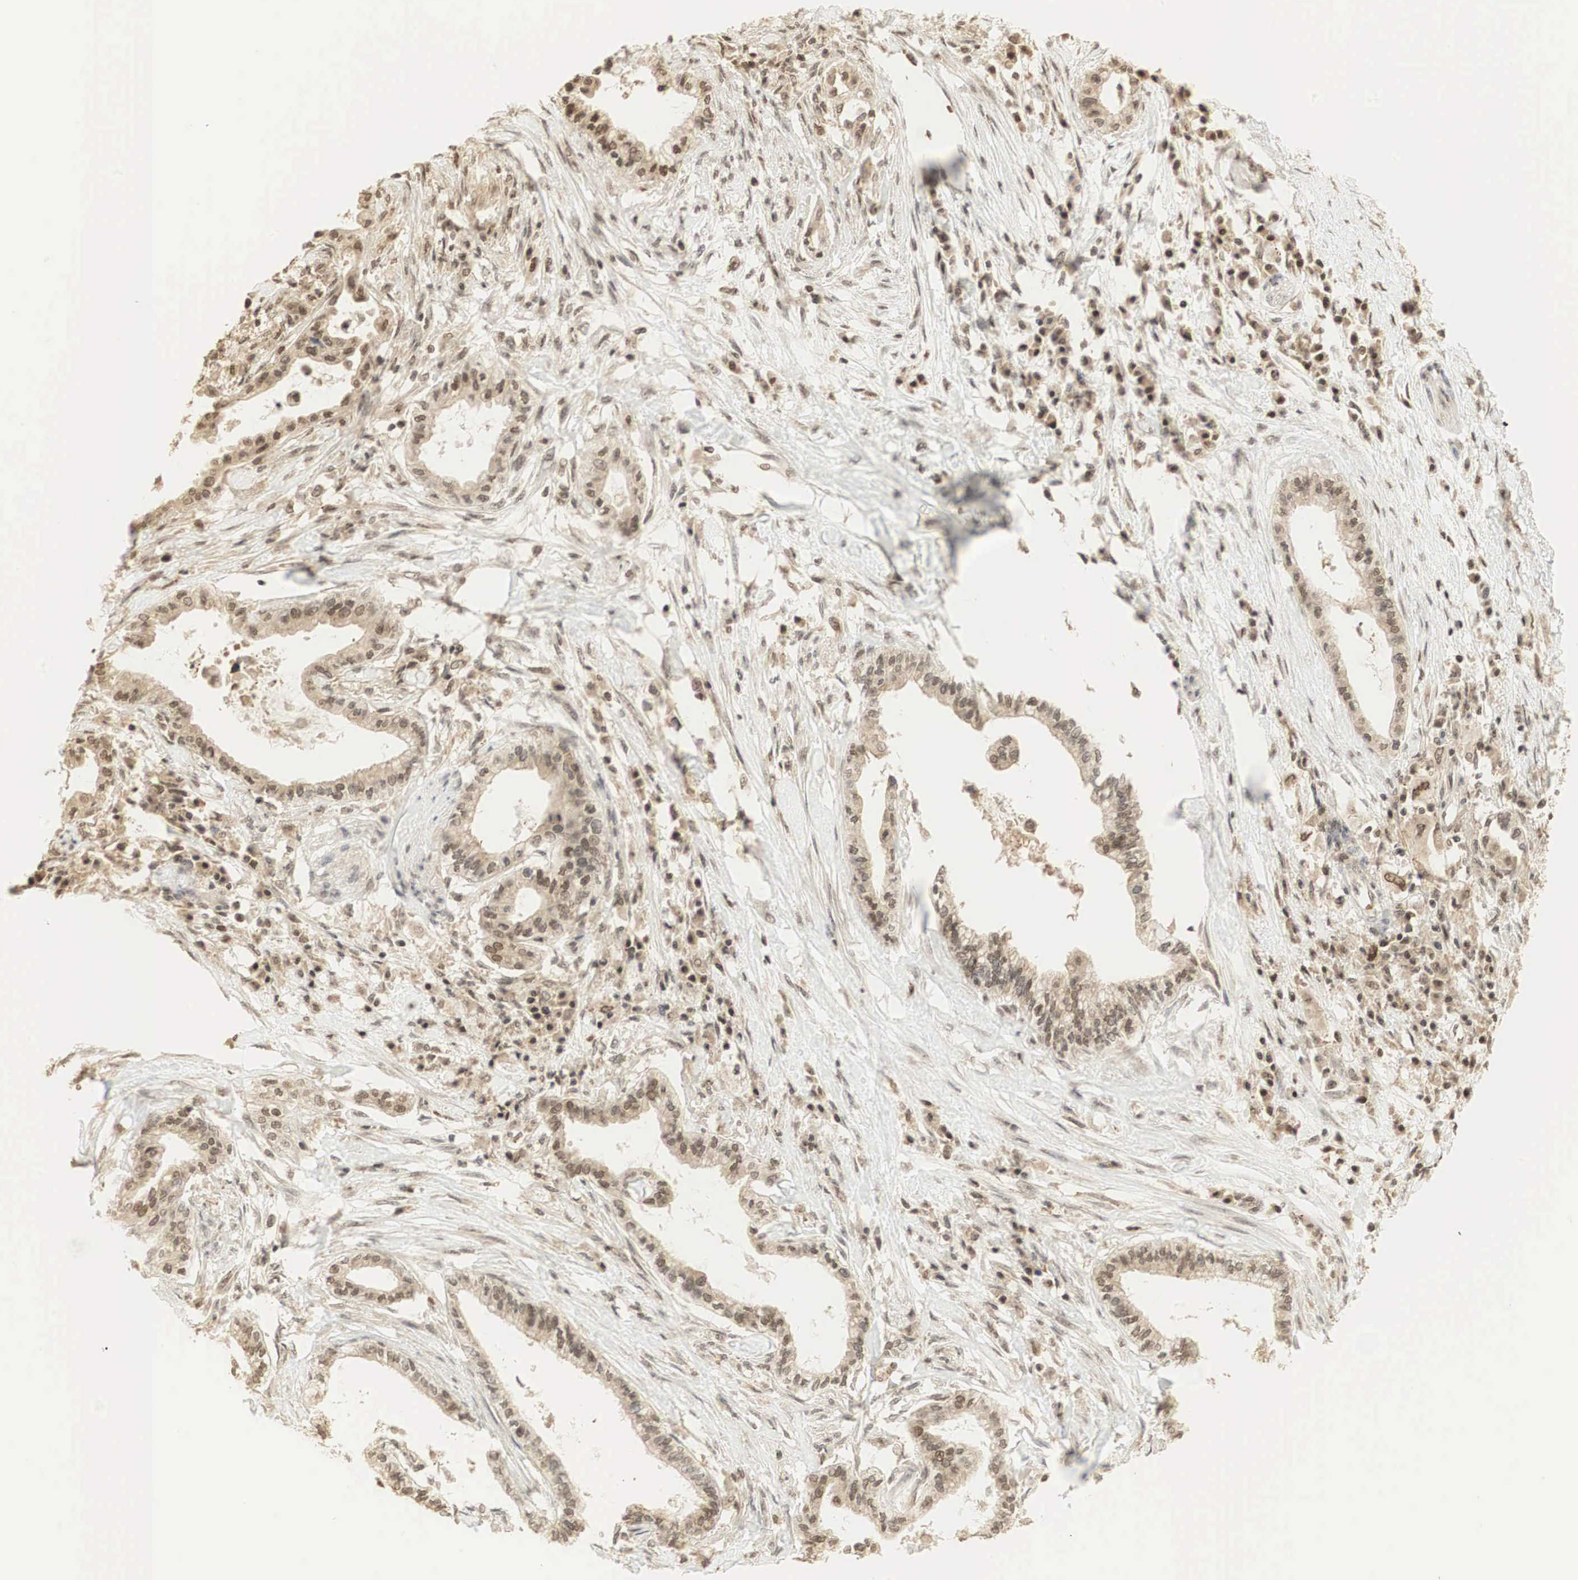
{"staining": {"intensity": "moderate", "quantity": ">75%", "location": "cytoplasmic/membranous,nuclear"}, "tissue": "pancreatic cancer", "cell_type": "Tumor cells", "image_type": "cancer", "snomed": [{"axis": "morphology", "description": "Adenocarcinoma, NOS"}, {"axis": "topography", "description": "Pancreas"}], "caption": "Brown immunohistochemical staining in pancreatic cancer exhibits moderate cytoplasmic/membranous and nuclear staining in about >75% of tumor cells.", "gene": "RNF113A", "patient": {"sex": "female", "age": 64}}